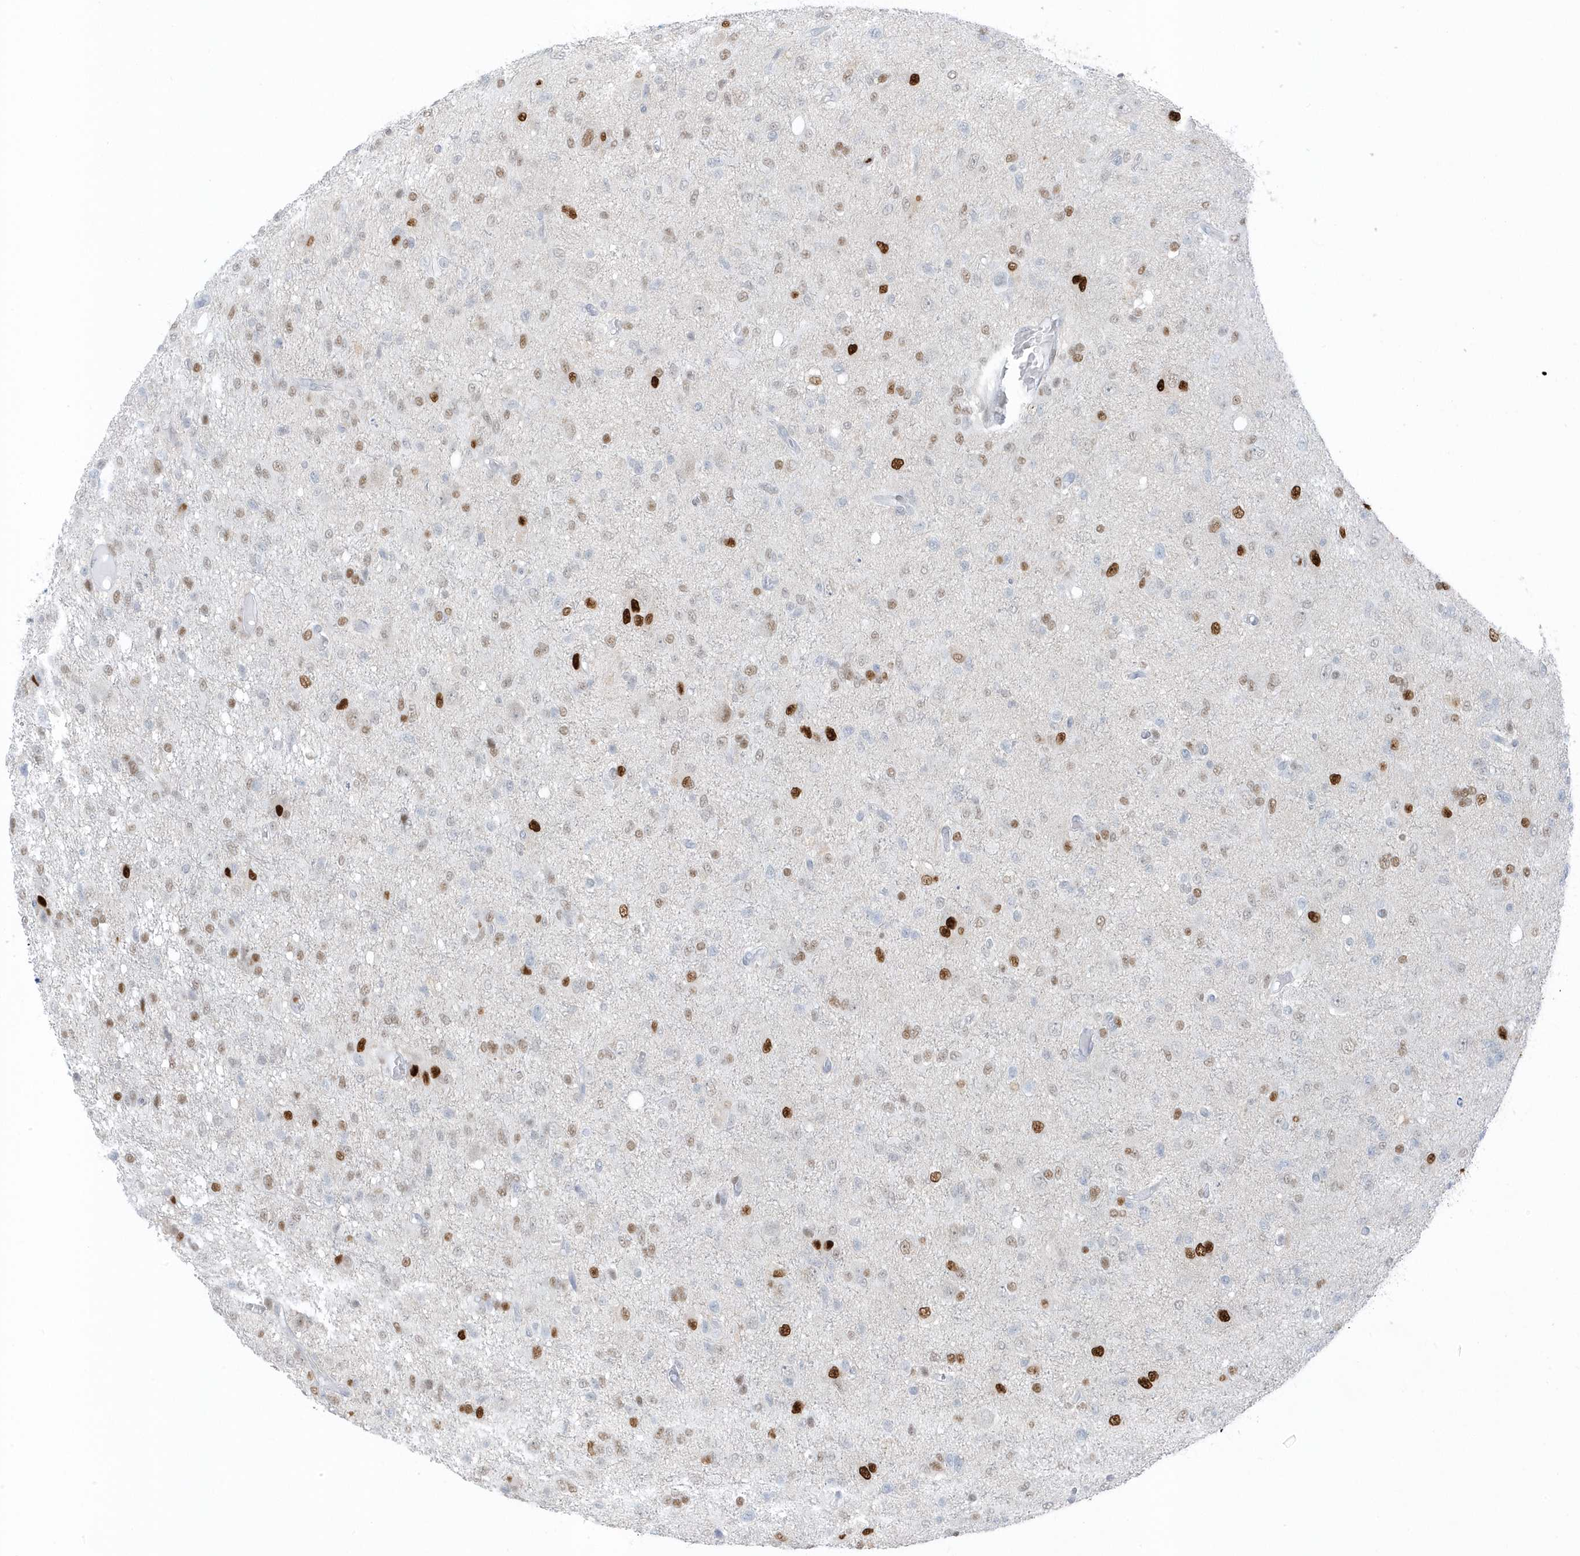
{"staining": {"intensity": "moderate", "quantity": "25%-75%", "location": "nuclear"}, "tissue": "glioma", "cell_type": "Tumor cells", "image_type": "cancer", "snomed": [{"axis": "morphology", "description": "Glioma, malignant, High grade"}, {"axis": "topography", "description": "Brain"}], "caption": "This photomicrograph demonstrates IHC staining of glioma, with medium moderate nuclear staining in approximately 25%-75% of tumor cells.", "gene": "SMIM34", "patient": {"sex": "female", "age": 59}}